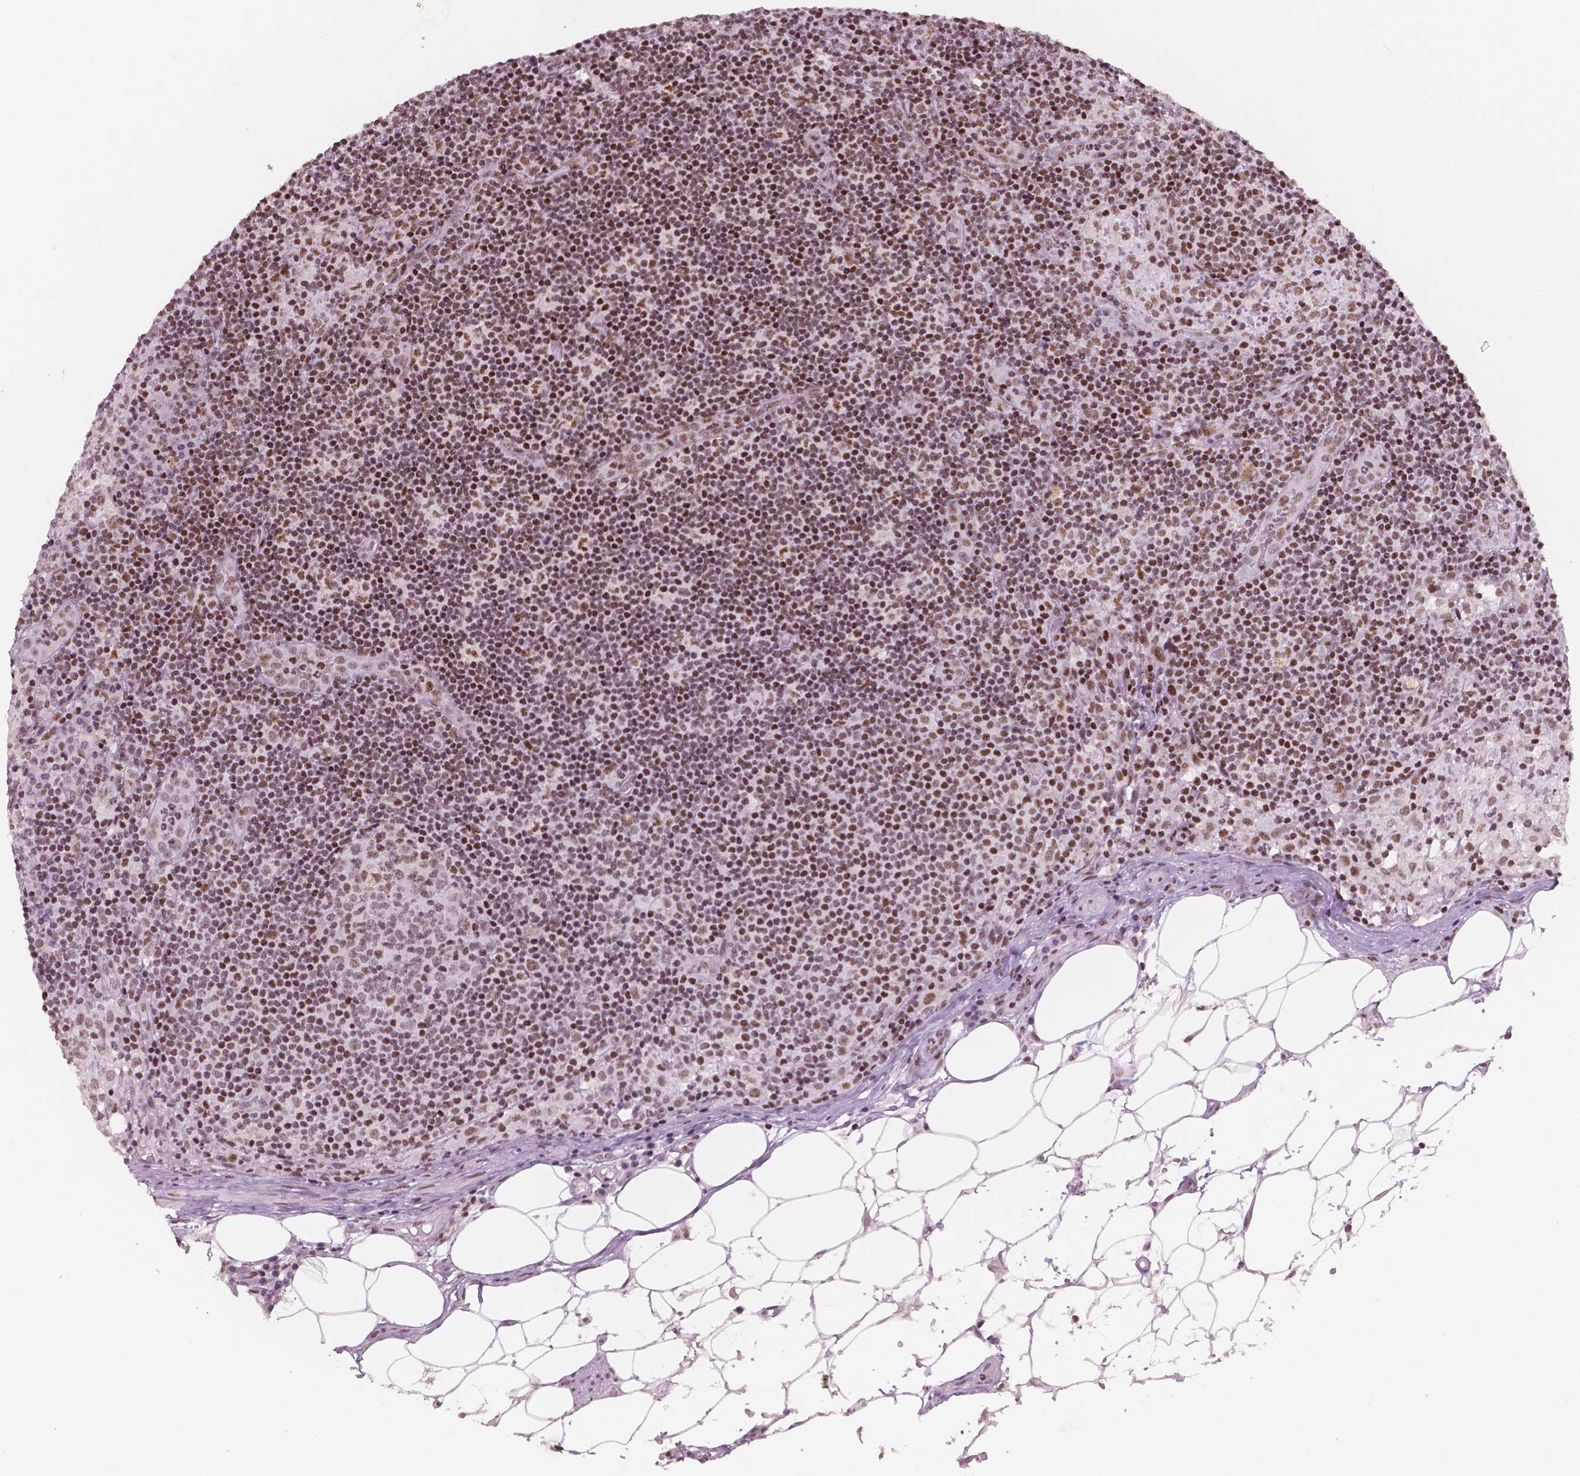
{"staining": {"intensity": "weak", "quantity": "25%-75%", "location": "nuclear"}, "tissue": "lymph node", "cell_type": "Germinal center cells", "image_type": "normal", "snomed": [{"axis": "morphology", "description": "Normal tissue, NOS"}, {"axis": "topography", "description": "Lymph node"}], "caption": "Protein positivity by immunohistochemistry shows weak nuclear staining in approximately 25%-75% of germinal center cells in benign lymph node. Using DAB (3,3'-diaminobenzidine) (brown) and hematoxylin (blue) stains, captured at high magnification using brightfield microscopy.", "gene": "BRD4", "patient": {"sex": "male", "age": 62}}